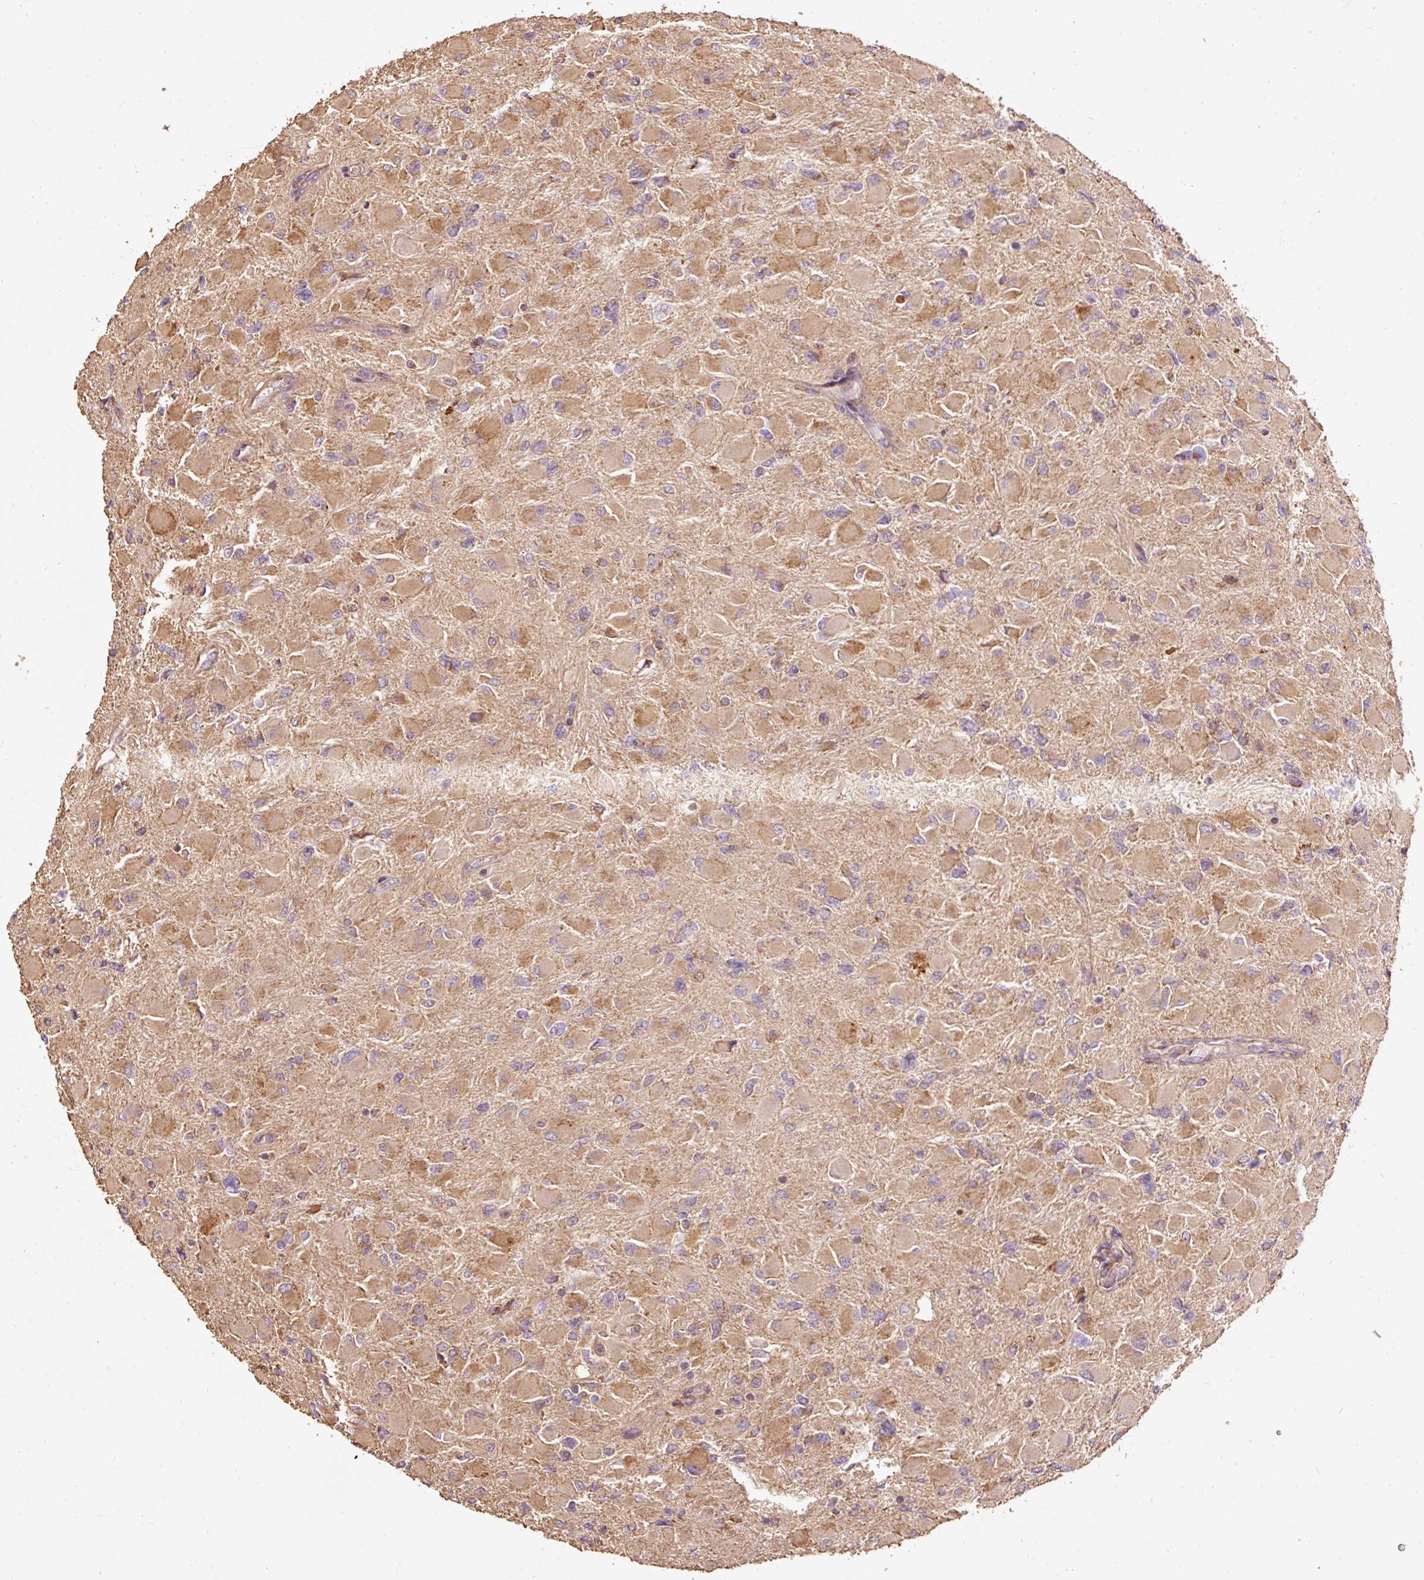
{"staining": {"intensity": "moderate", "quantity": "25%-75%", "location": "cytoplasmic/membranous"}, "tissue": "glioma", "cell_type": "Tumor cells", "image_type": "cancer", "snomed": [{"axis": "morphology", "description": "Glioma, malignant, High grade"}, {"axis": "topography", "description": "Cerebral cortex"}], "caption": "A brown stain highlights moderate cytoplasmic/membranous expression of a protein in human malignant high-grade glioma tumor cells.", "gene": "EFHC1", "patient": {"sex": "female", "age": 36}}